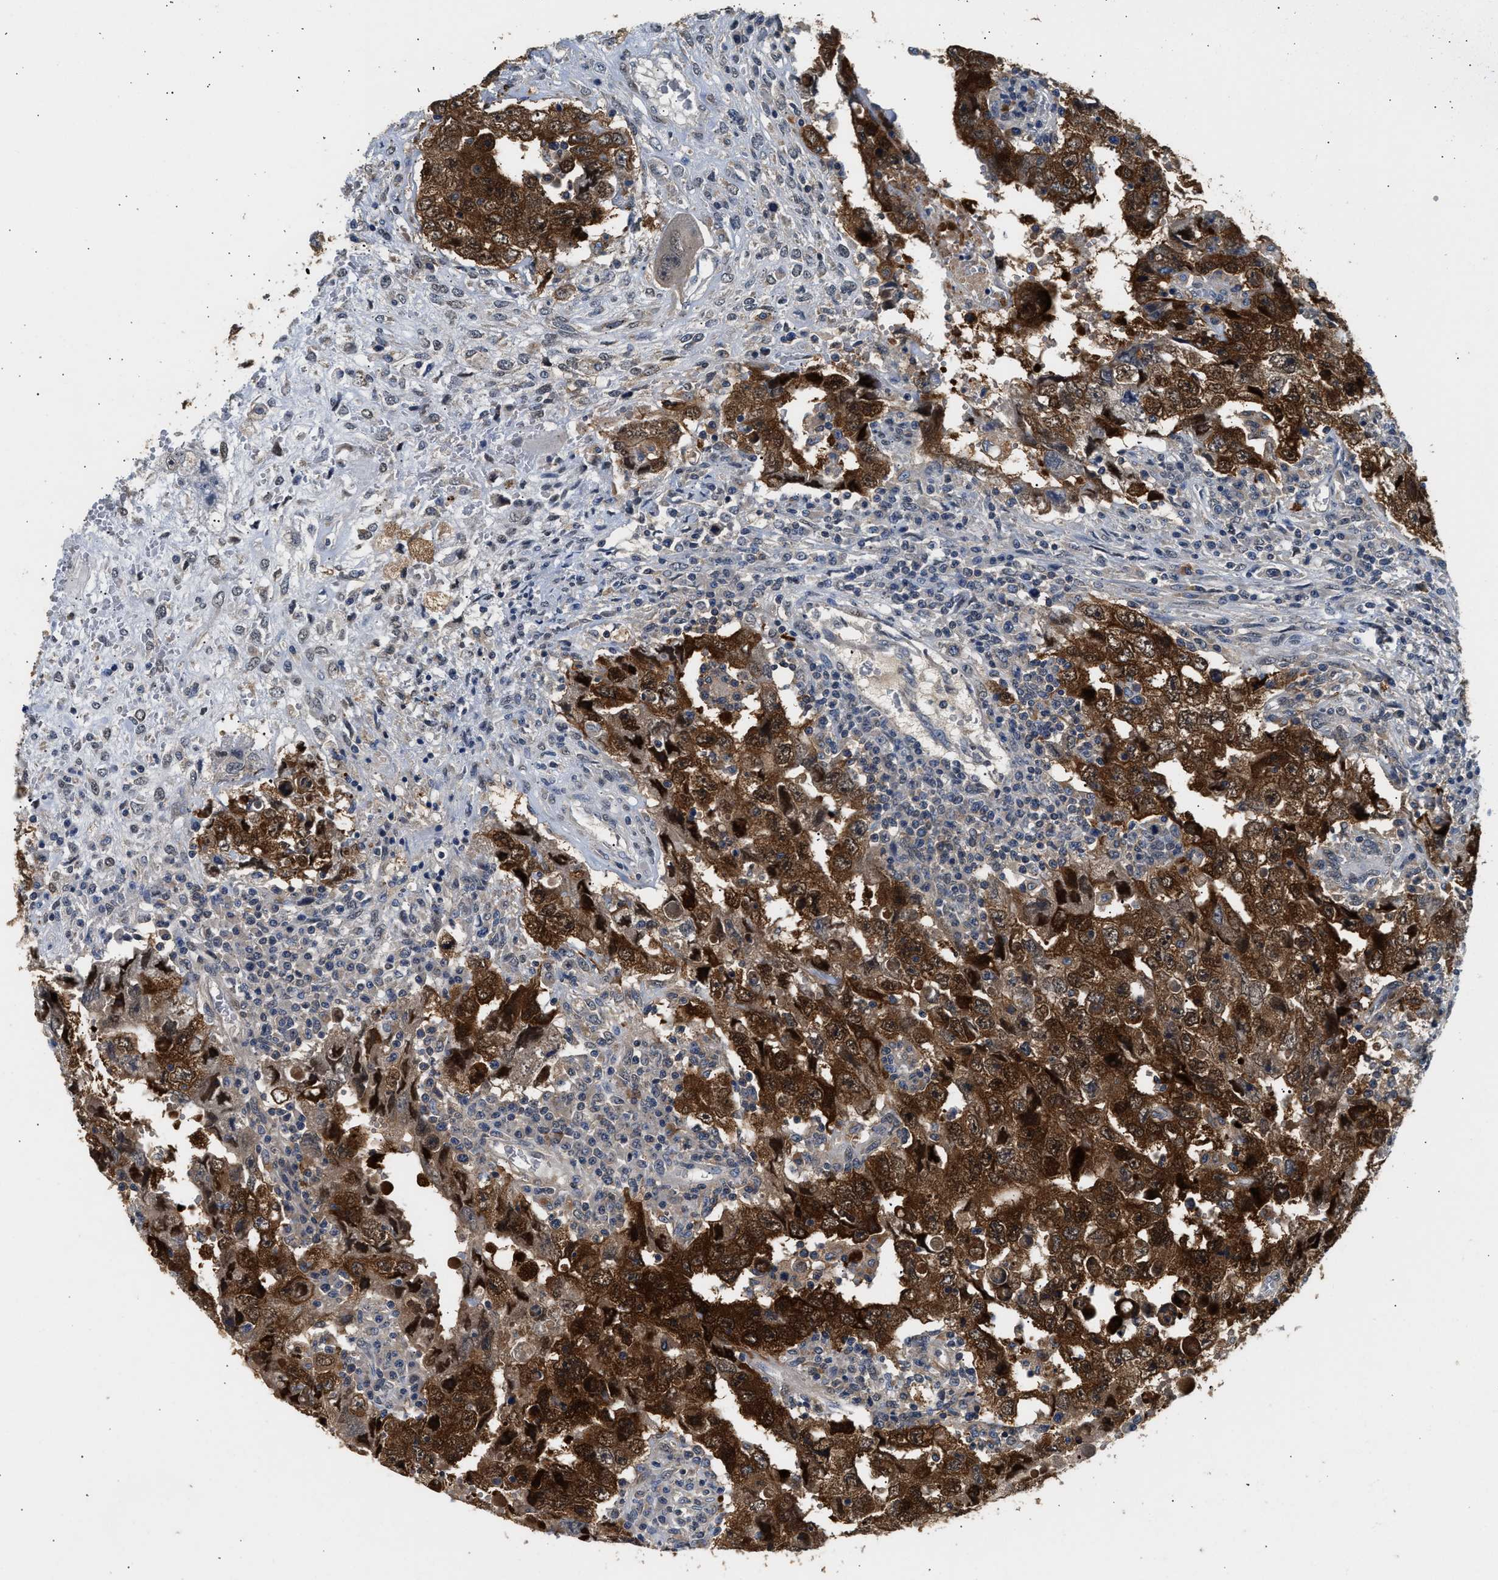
{"staining": {"intensity": "strong", "quantity": ">75%", "location": "cytoplasmic/membranous,nuclear"}, "tissue": "testis cancer", "cell_type": "Tumor cells", "image_type": "cancer", "snomed": [{"axis": "morphology", "description": "Carcinoma, Embryonal, NOS"}, {"axis": "topography", "description": "Testis"}], "caption": "This image shows immunohistochemistry (IHC) staining of human embryonal carcinoma (testis), with high strong cytoplasmic/membranous and nuclear staining in about >75% of tumor cells.", "gene": "PPM1L", "patient": {"sex": "male", "age": 26}}